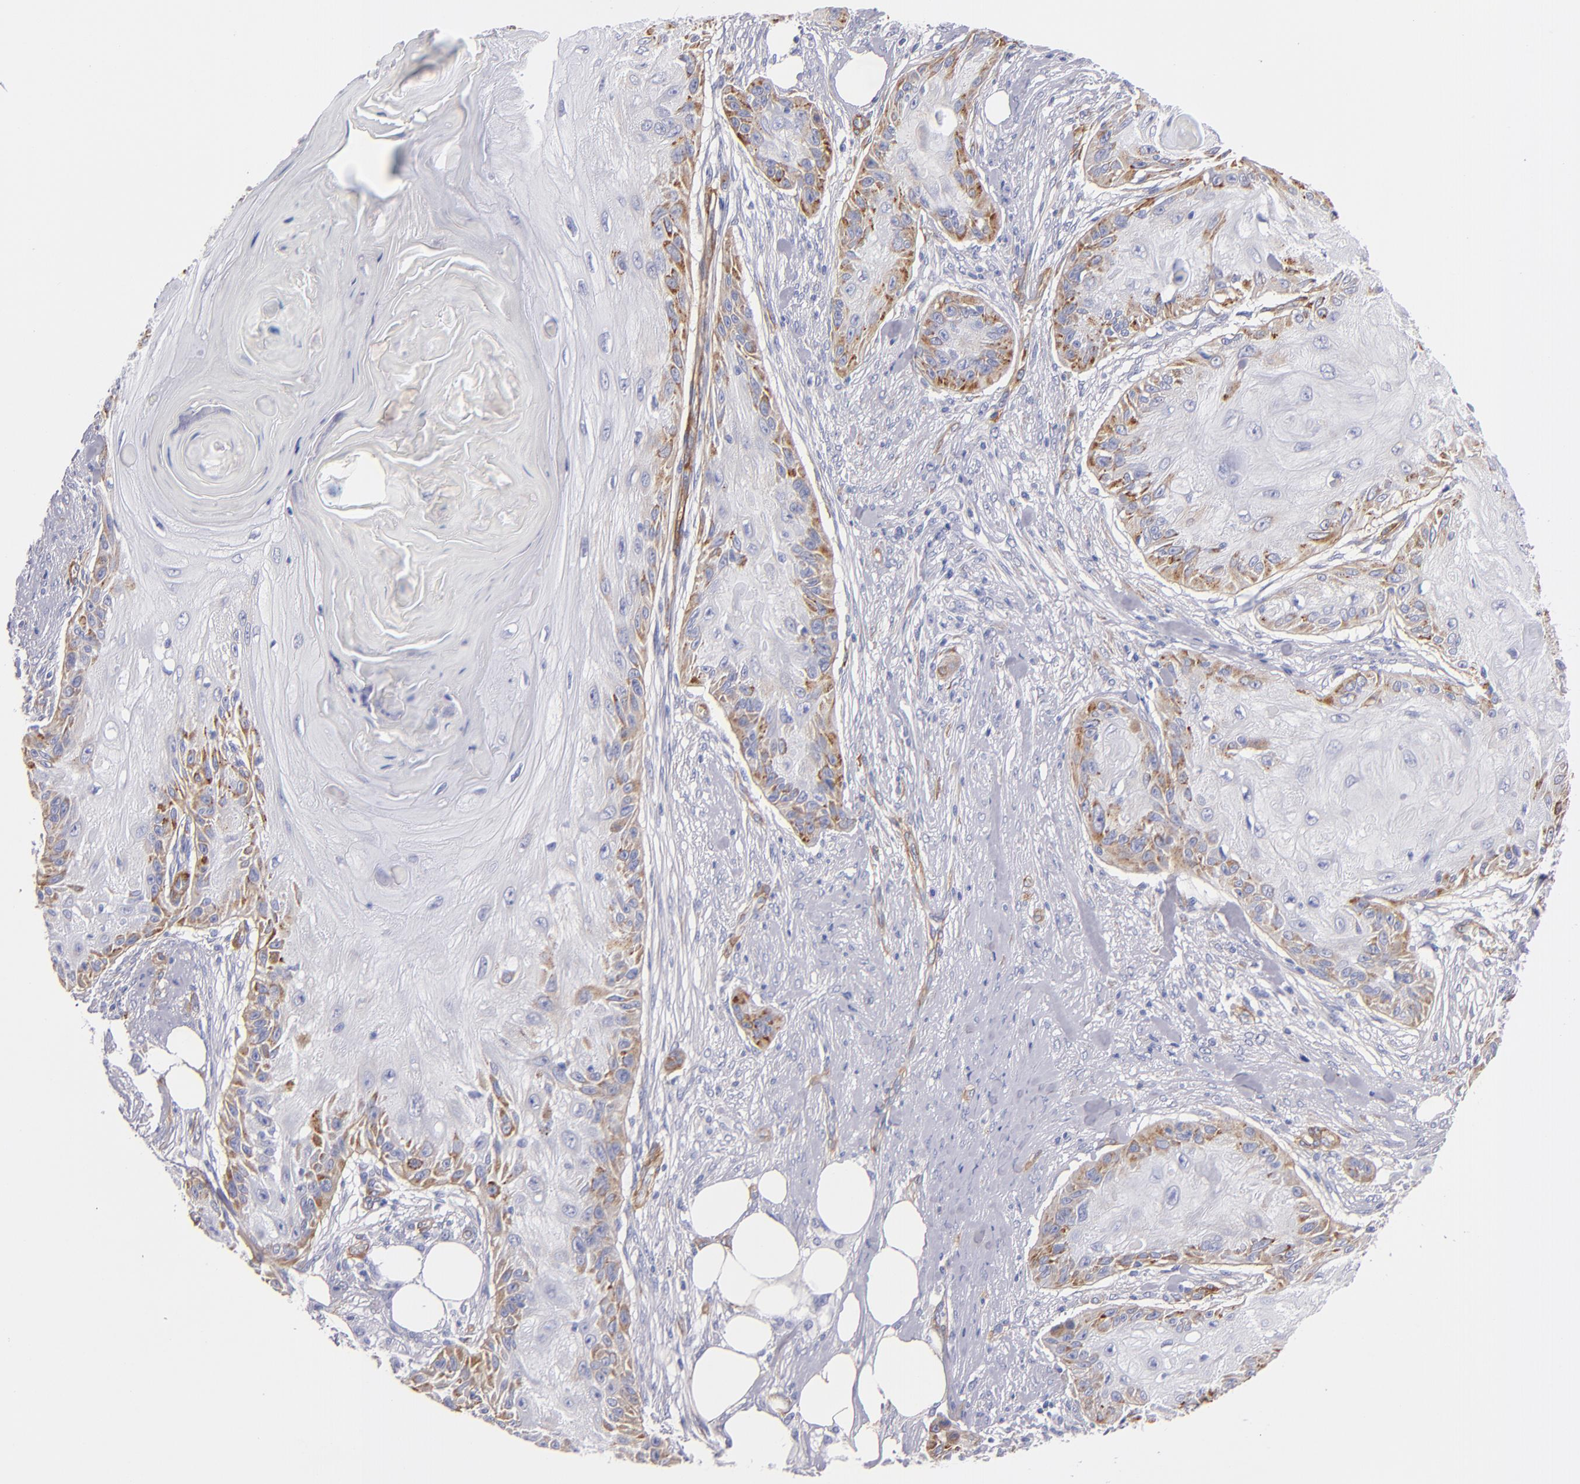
{"staining": {"intensity": "moderate", "quantity": "<25%", "location": "cytoplasmic/membranous"}, "tissue": "skin cancer", "cell_type": "Tumor cells", "image_type": "cancer", "snomed": [{"axis": "morphology", "description": "Squamous cell carcinoma, NOS"}, {"axis": "topography", "description": "Skin"}], "caption": "Skin cancer stained with DAB (3,3'-diaminobenzidine) IHC demonstrates low levels of moderate cytoplasmic/membranous staining in approximately <25% of tumor cells.", "gene": "LAMC1", "patient": {"sex": "female", "age": 88}}